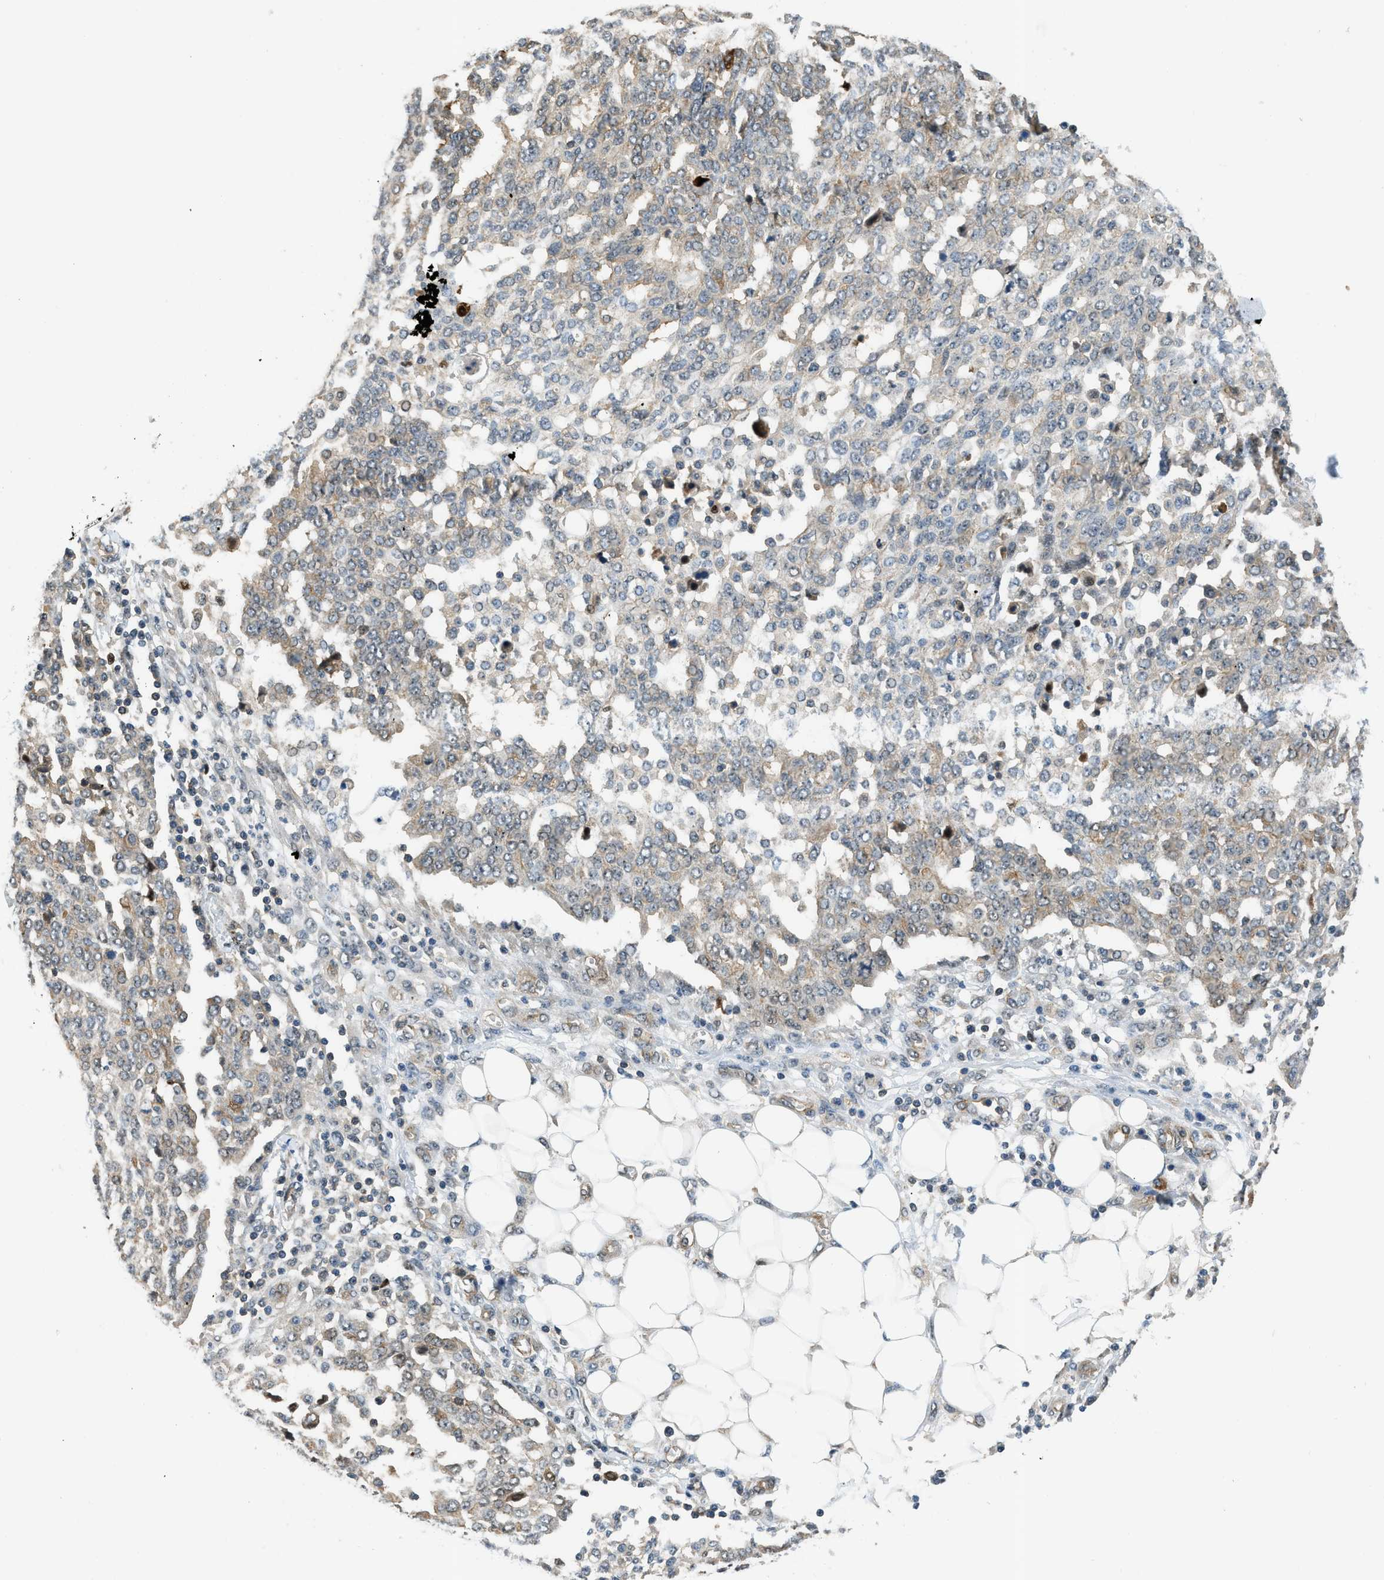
{"staining": {"intensity": "weak", "quantity": "<25%", "location": "cytoplasmic/membranous"}, "tissue": "ovarian cancer", "cell_type": "Tumor cells", "image_type": "cancer", "snomed": [{"axis": "morphology", "description": "Cystadenocarcinoma, serous, NOS"}, {"axis": "topography", "description": "Soft tissue"}, {"axis": "topography", "description": "Ovary"}], "caption": "This is a photomicrograph of immunohistochemistry (IHC) staining of ovarian serous cystadenocarcinoma, which shows no staining in tumor cells.", "gene": "CBLB", "patient": {"sex": "female", "age": 57}}